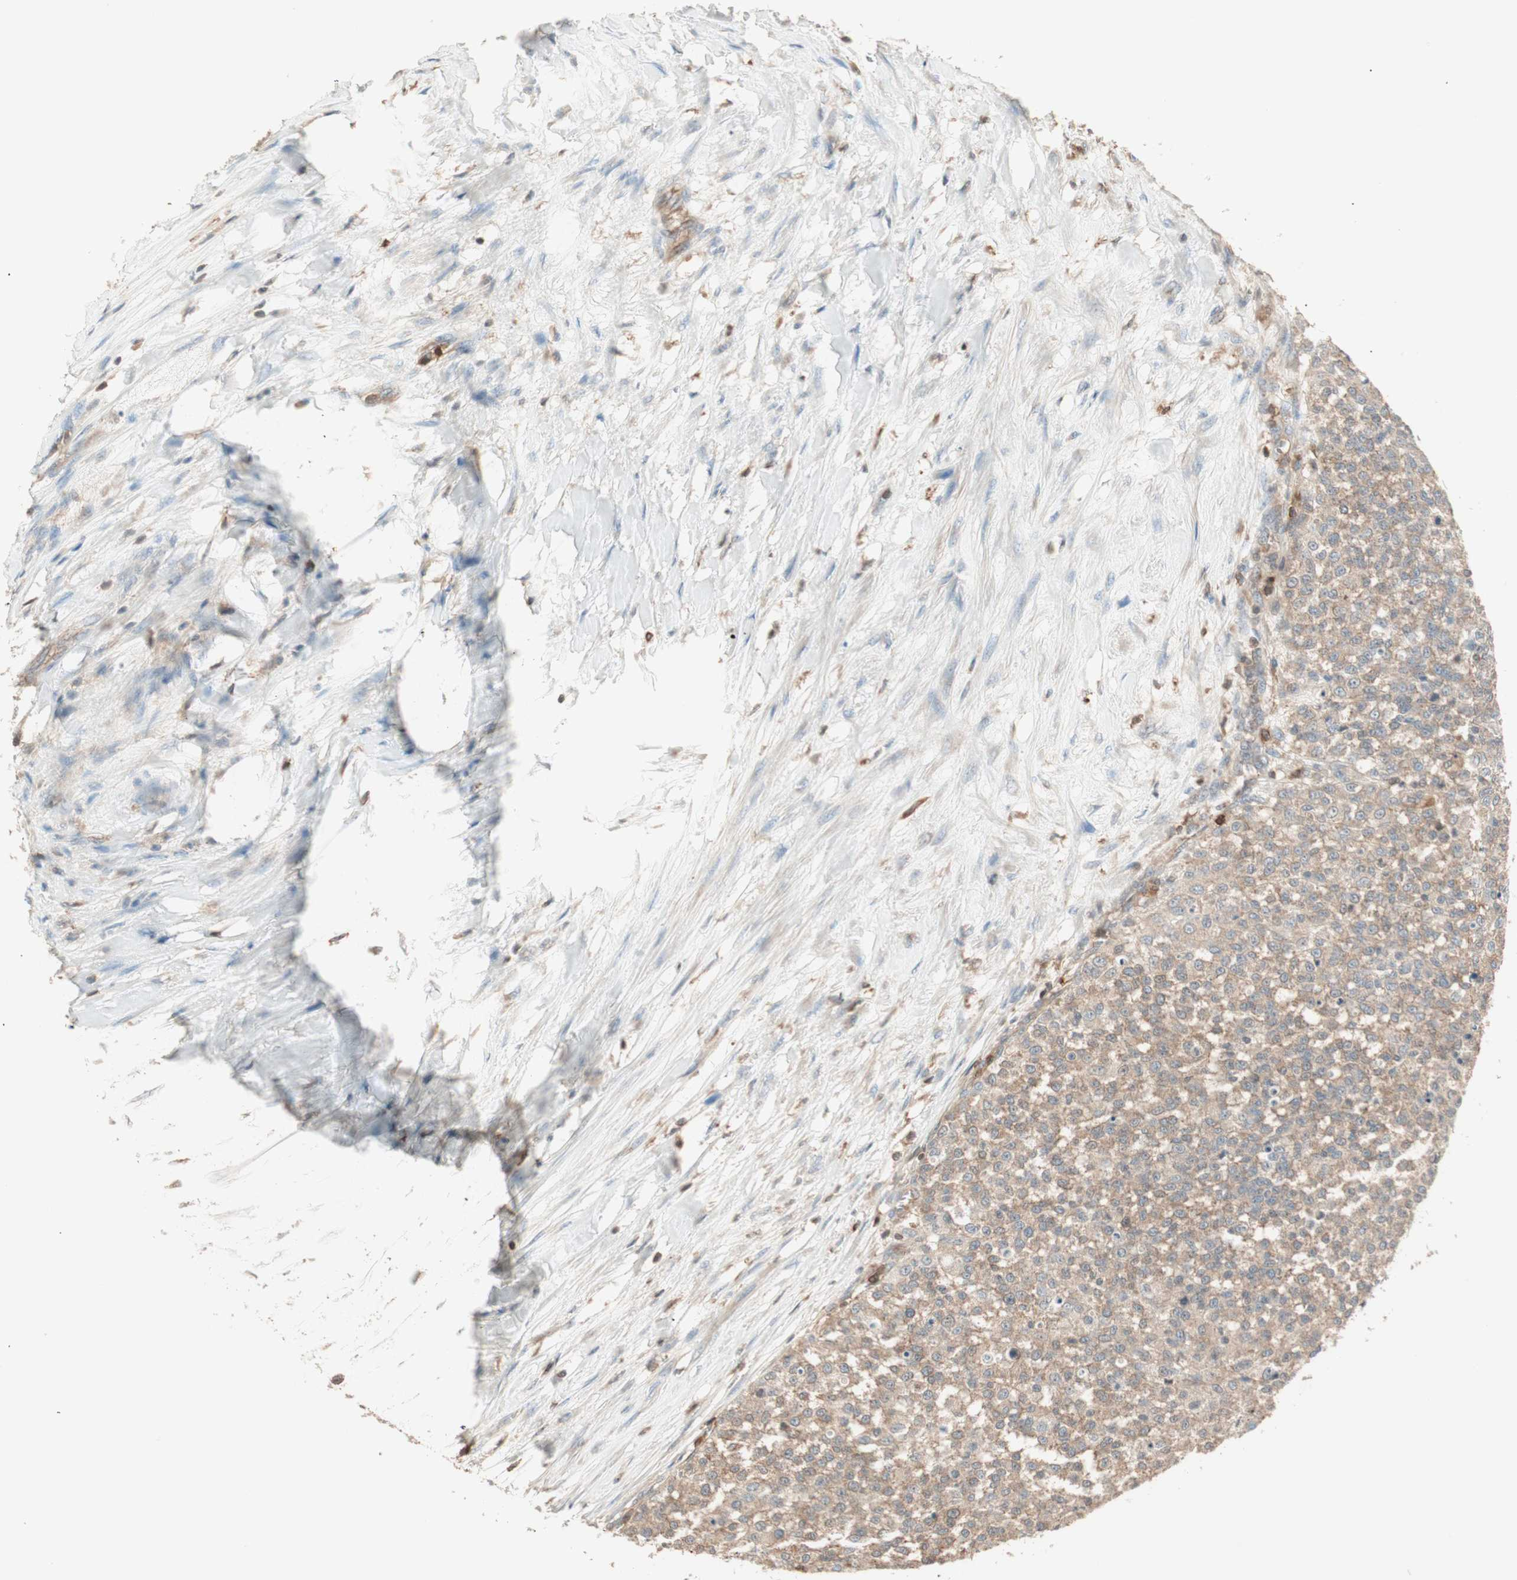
{"staining": {"intensity": "weak", "quantity": ">75%", "location": "cytoplasmic/membranous"}, "tissue": "testis cancer", "cell_type": "Tumor cells", "image_type": "cancer", "snomed": [{"axis": "morphology", "description": "Seminoma, NOS"}, {"axis": "topography", "description": "Testis"}], "caption": "Tumor cells exhibit low levels of weak cytoplasmic/membranous positivity in about >75% of cells in human testis cancer (seminoma).", "gene": "CRLF3", "patient": {"sex": "male", "age": 59}}